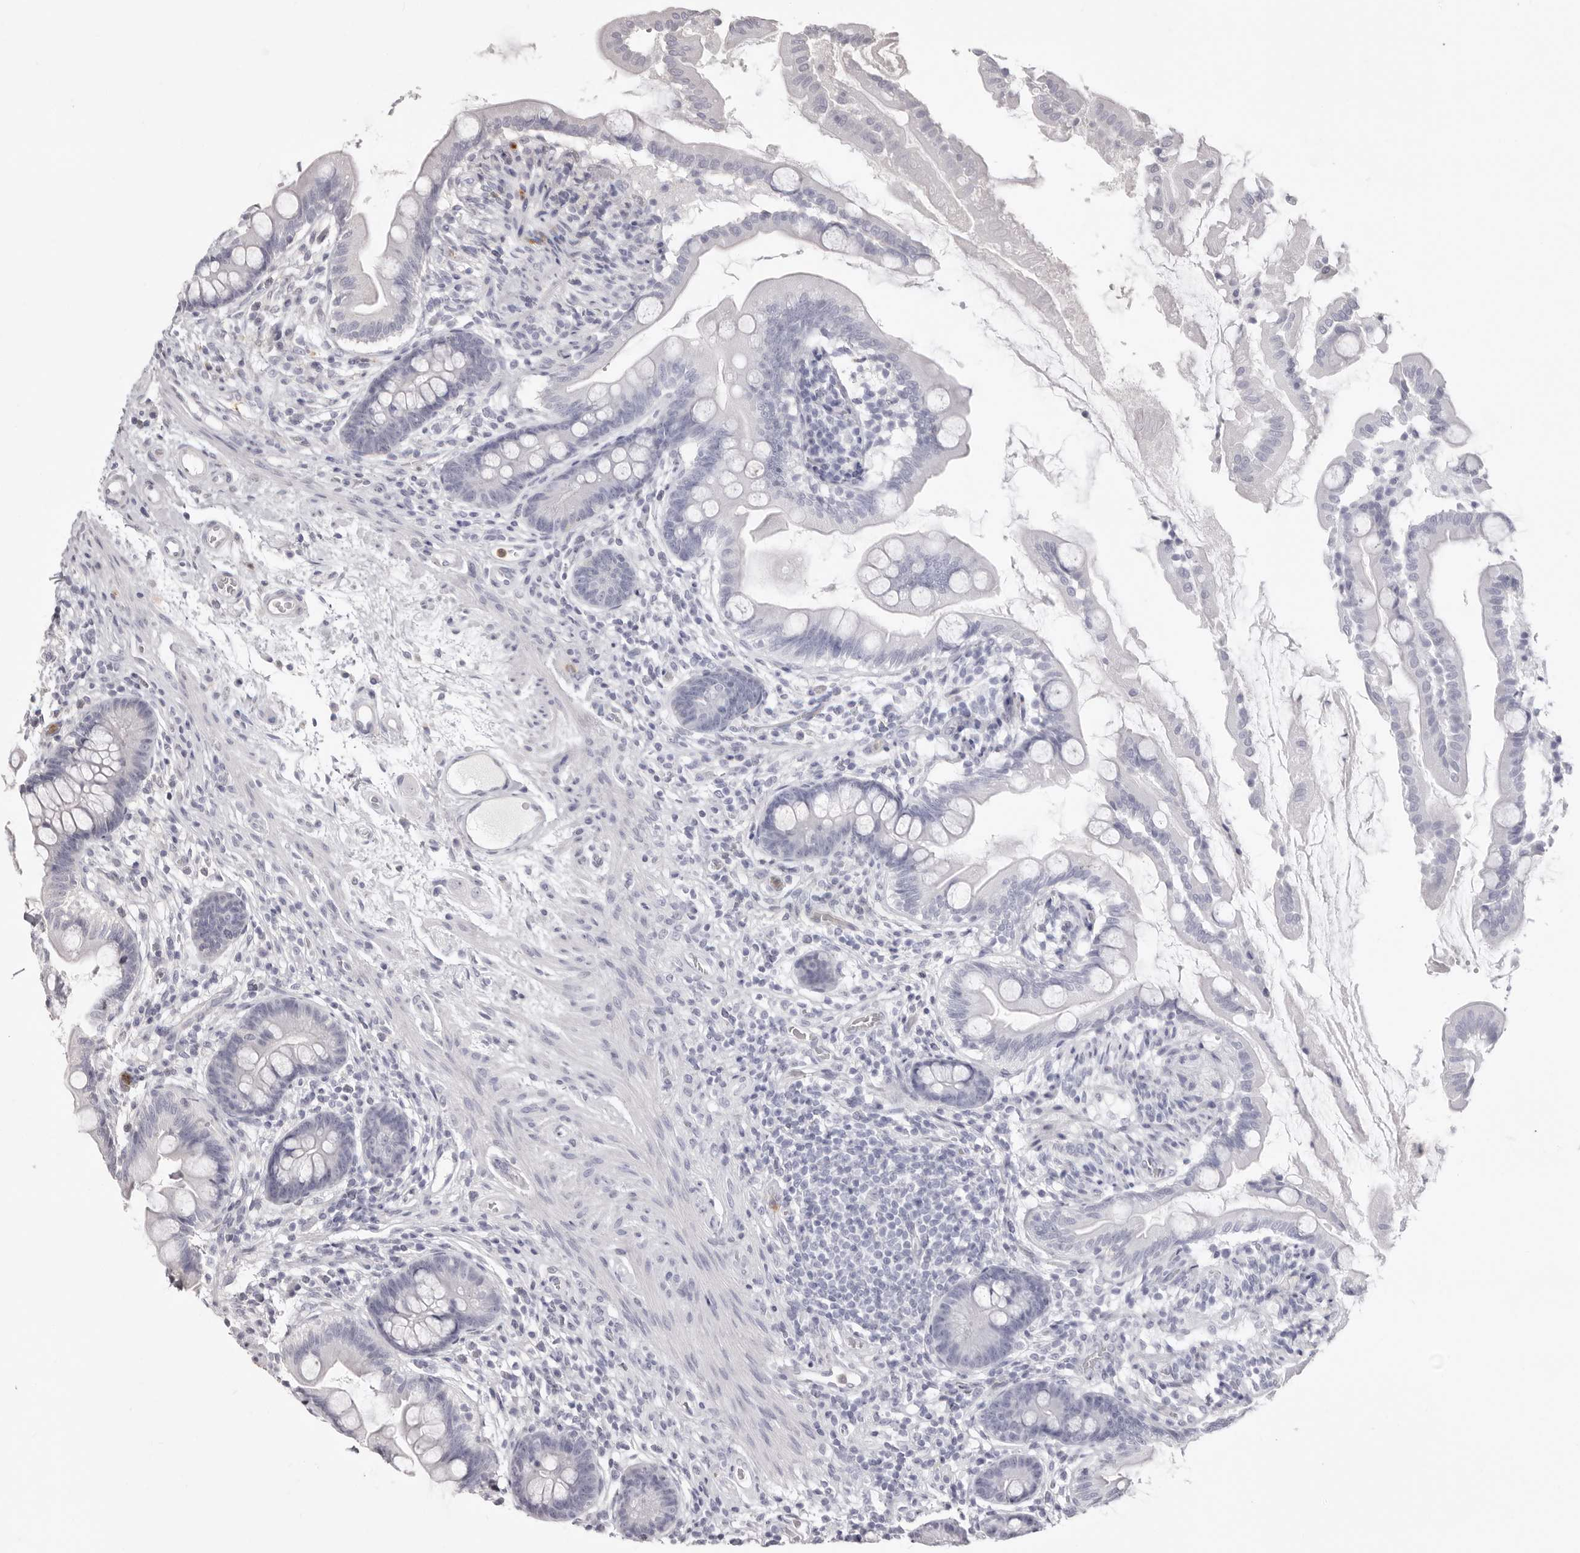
{"staining": {"intensity": "negative", "quantity": "none", "location": "none"}, "tissue": "small intestine", "cell_type": "Glandular cells", "image_type": "normal", "snomed": [{"axis": "morphology", "description": "Normal tissue, NOS"}, {"axis": "topography", "description": "Small intestine"}], "caption": "Immunohistochemical staining of benign small intestine reveals no significant positivity in glandular cells. The staining was performed using DAB (3,3'-diaminobenzidine) to visualize the protein expression in brown, while the nuclei were stained in blue with hematoxylin (Magnification: 20x).", "gene": "GPR84", "patient": {"sex": "female", "age": 56}}